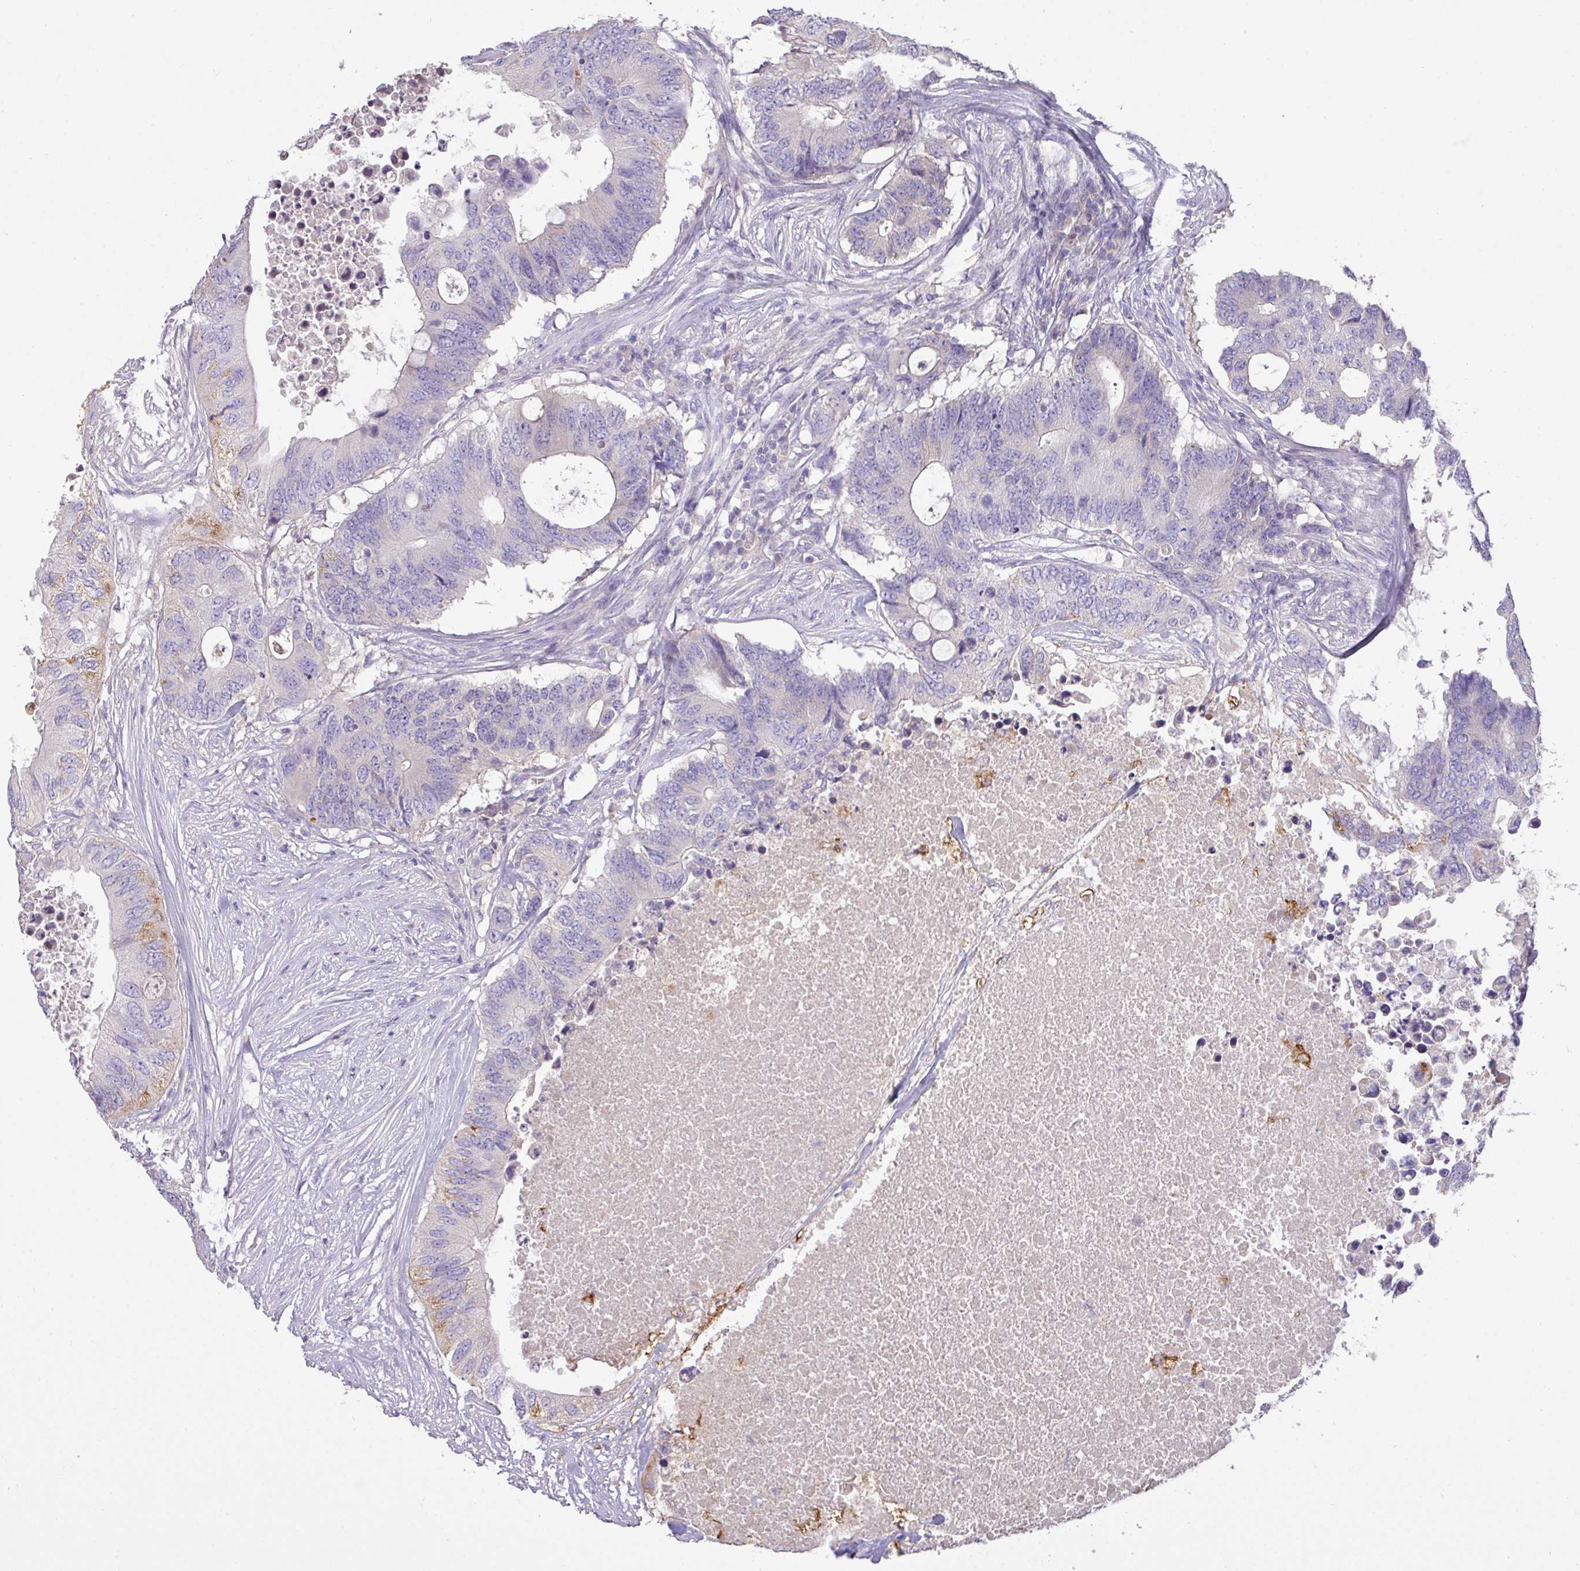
{"staining": {"intensity": "weak", "quantity": "<25%", "location": "cytoplasmic/membranous"}, "tissue": "colorectal cancer", "cell_type": "Tumor cells", "image_type": "cancer", "snomed": [{"axis": "morphology", "description": "Adenocarcinoma, NOS"}, {"axis": "topography", "description": "Colon"}], "caption": "DAB (3,3'-diaminobenzidine) immunohistochemical staining of human colorectal cancer shows no significant positivity in tumor cells.", "gene": "OR6C6", "patient": {"sex": "male", "age": 71}}